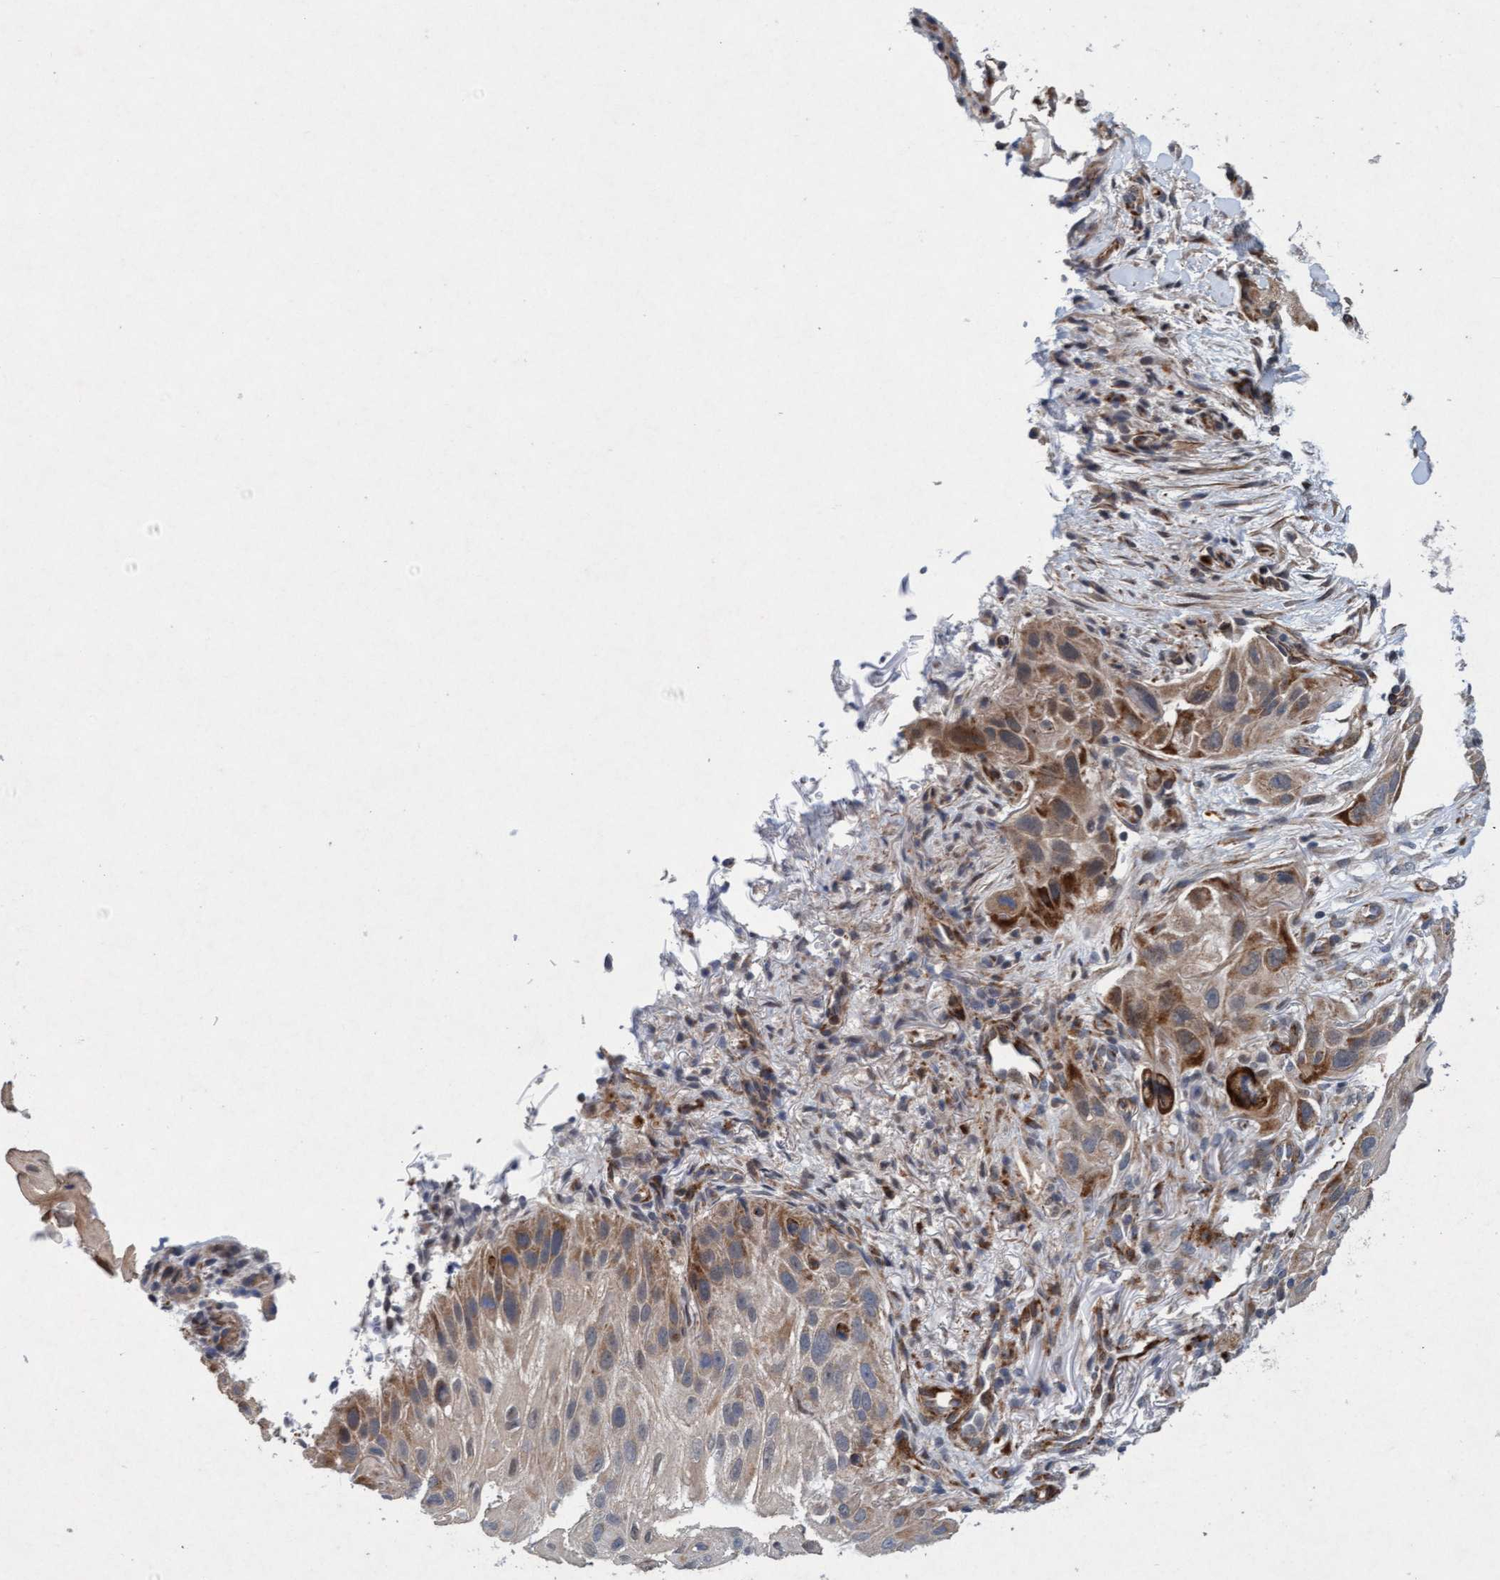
{"staining": {"intensity": "moderate", "quantity": ">75%", "location": "cytoplasmic/membranous"}, "tissue": "skin cancer", "cell_type": "Tumor cells", "image_type": "cancer", "snomed": [{"axis": "morphology", "description": "Squamous cell carcinoma, NOS"}, {"axis": "topography", "description": "Skin"}], "caption": "High-magnification brightfield microscopy of skin cancer stained with DAB (3,3'-diaminobenzidine) (brown) and counterstained with hematoxylin (blue). tumor cells exhibit moderate cytoplasmic/membranous staining is appreciated in about>75% of cells. (IHC, brightfield microscopy, high magnification).", "gene": "TMEM70", "patient": {"sex": "female", "age": 77}}